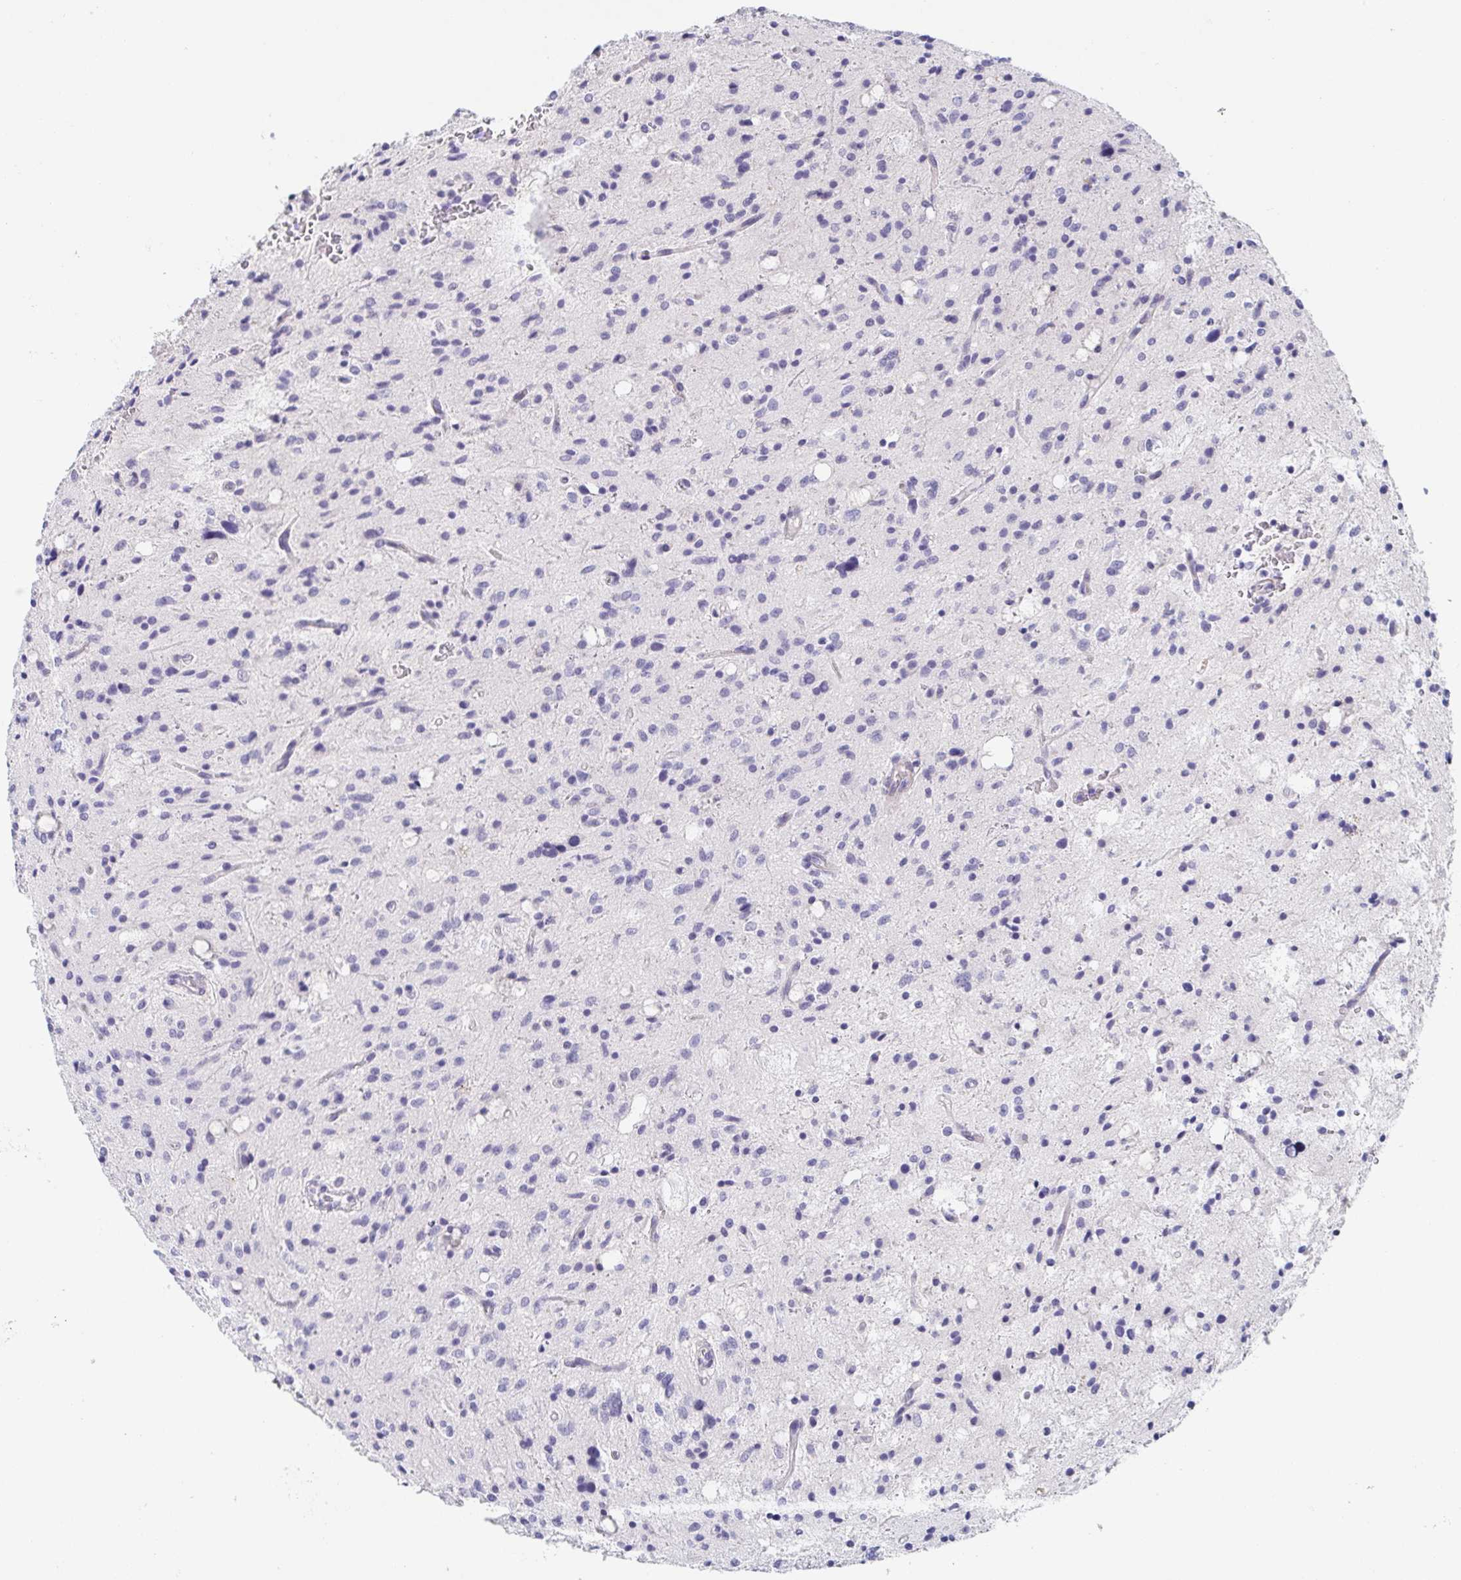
{"staining": {"intensity": "negative", "quantity": "none", "location": "none"}, "tissue": "glioma", "cell_type": "Tumor cells", "image_type": "cancer", "snomed": [{"axis": "morphology", "description": "Glioma, malignant, Low grade"}, {"axis": "topography", "description": "Brain"}], "caption": "Immunohistochemistry image of neoplastic tissue: human glioma stained with DAB reveals no significant protein expression in tumor cells. (DAB immunohistochemistry, high magnification).", "gene": "RHOV", "patient": {"sex": "female", "age": 58}}